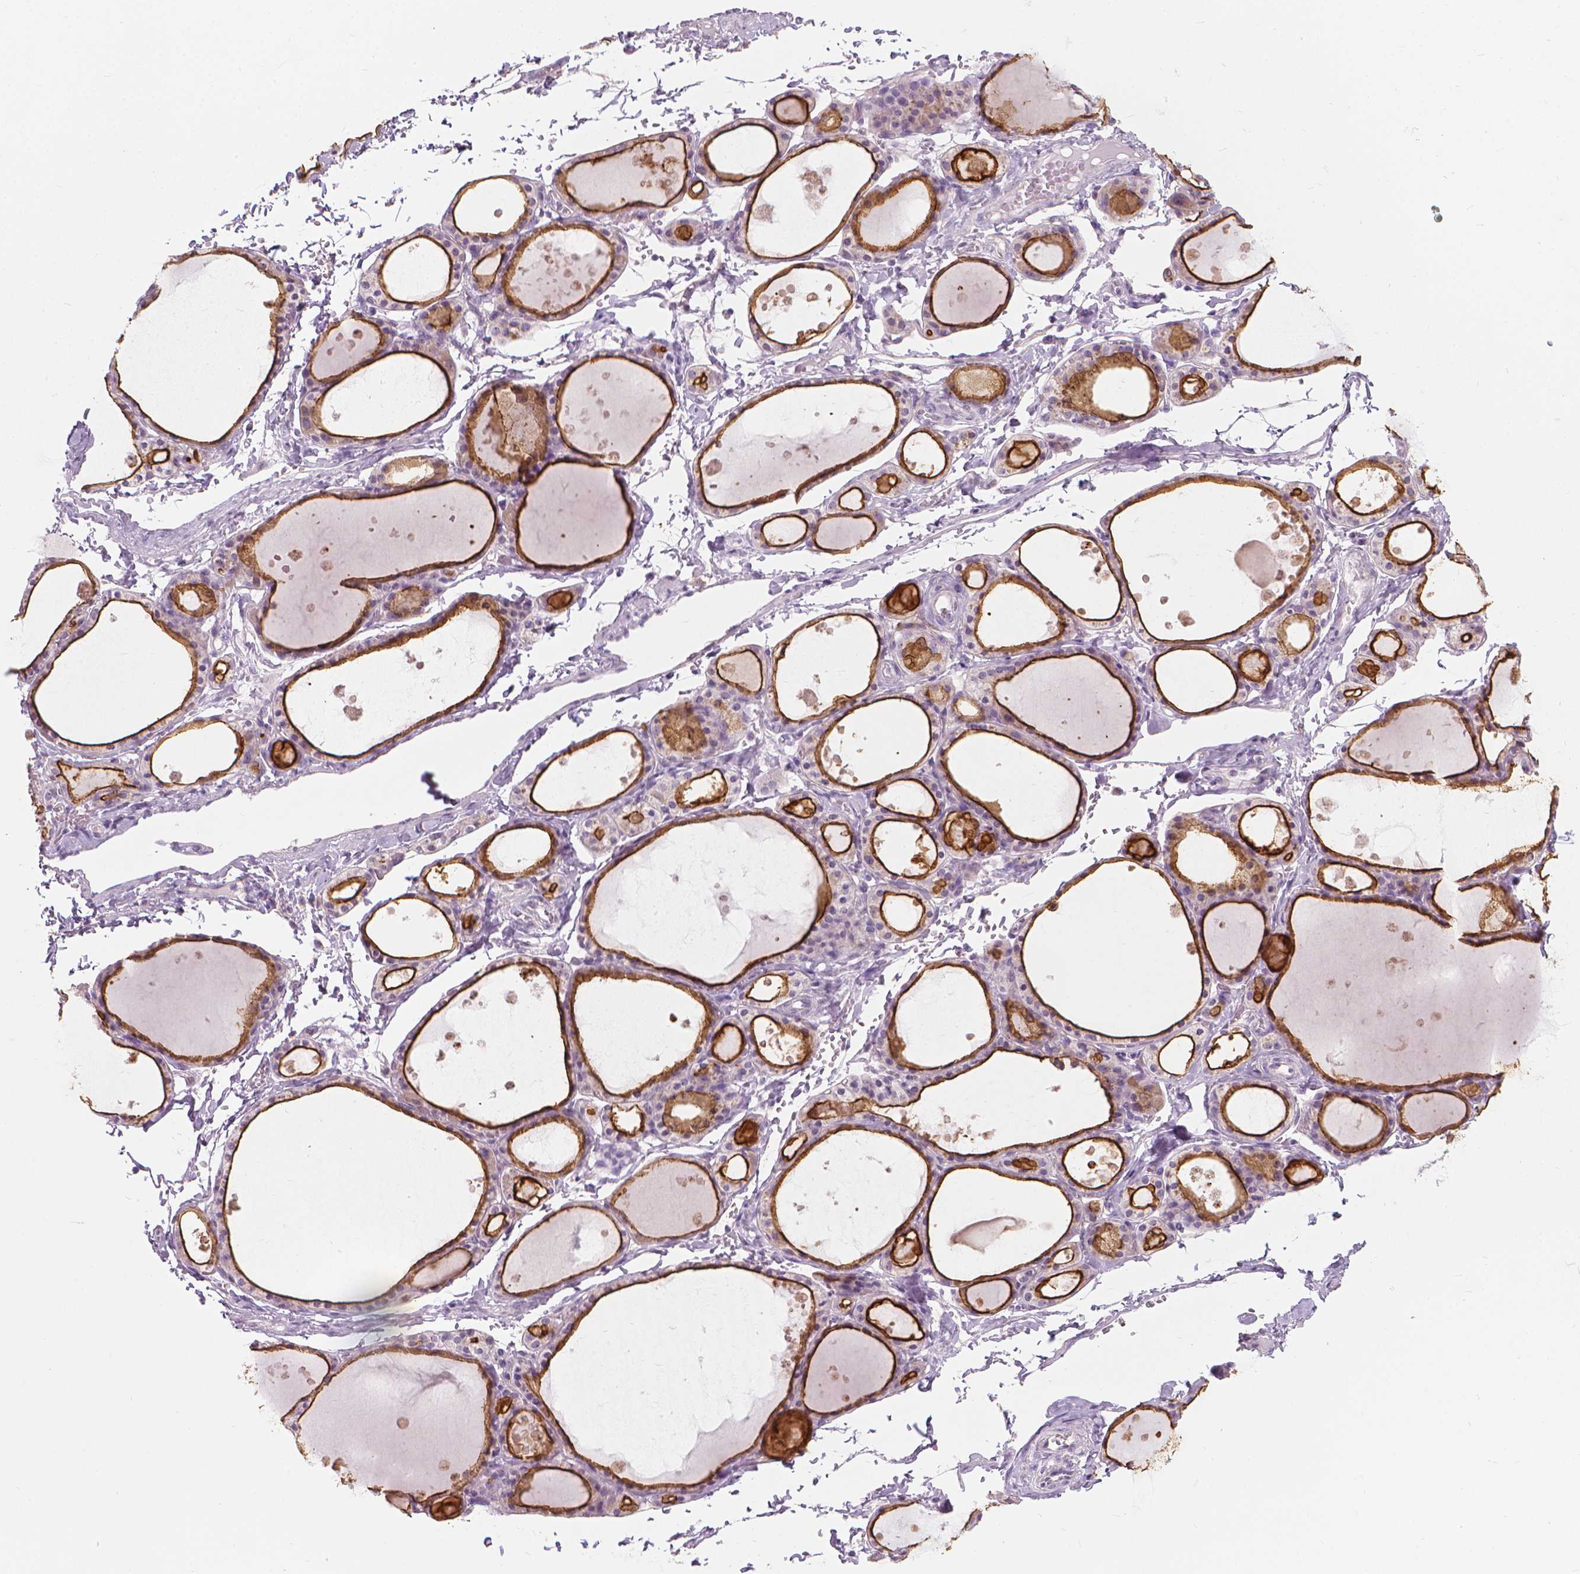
{"staining": {"intensity": "strong", "quantity": "25%-75%", "location": "cytoplasmic/membranous"}, "tissue": "thyroid gland", "cell_type": "Glandular cells", "image_type": "normal", "snomed": [{"axis": "morphology", "description": "Normal tissue, NOS"}, {"axis": "topography", "description": "Thyroid gland"}], "caption": "Strong cytoplasmic/membranous positivity for a protein is present in approximately 25%-75% of glandular cells of benign thyroid gland using immunohistochemistry (IHC).", "gene": "GPRC5A", "patient": {"sex": "male", "age": 68}}